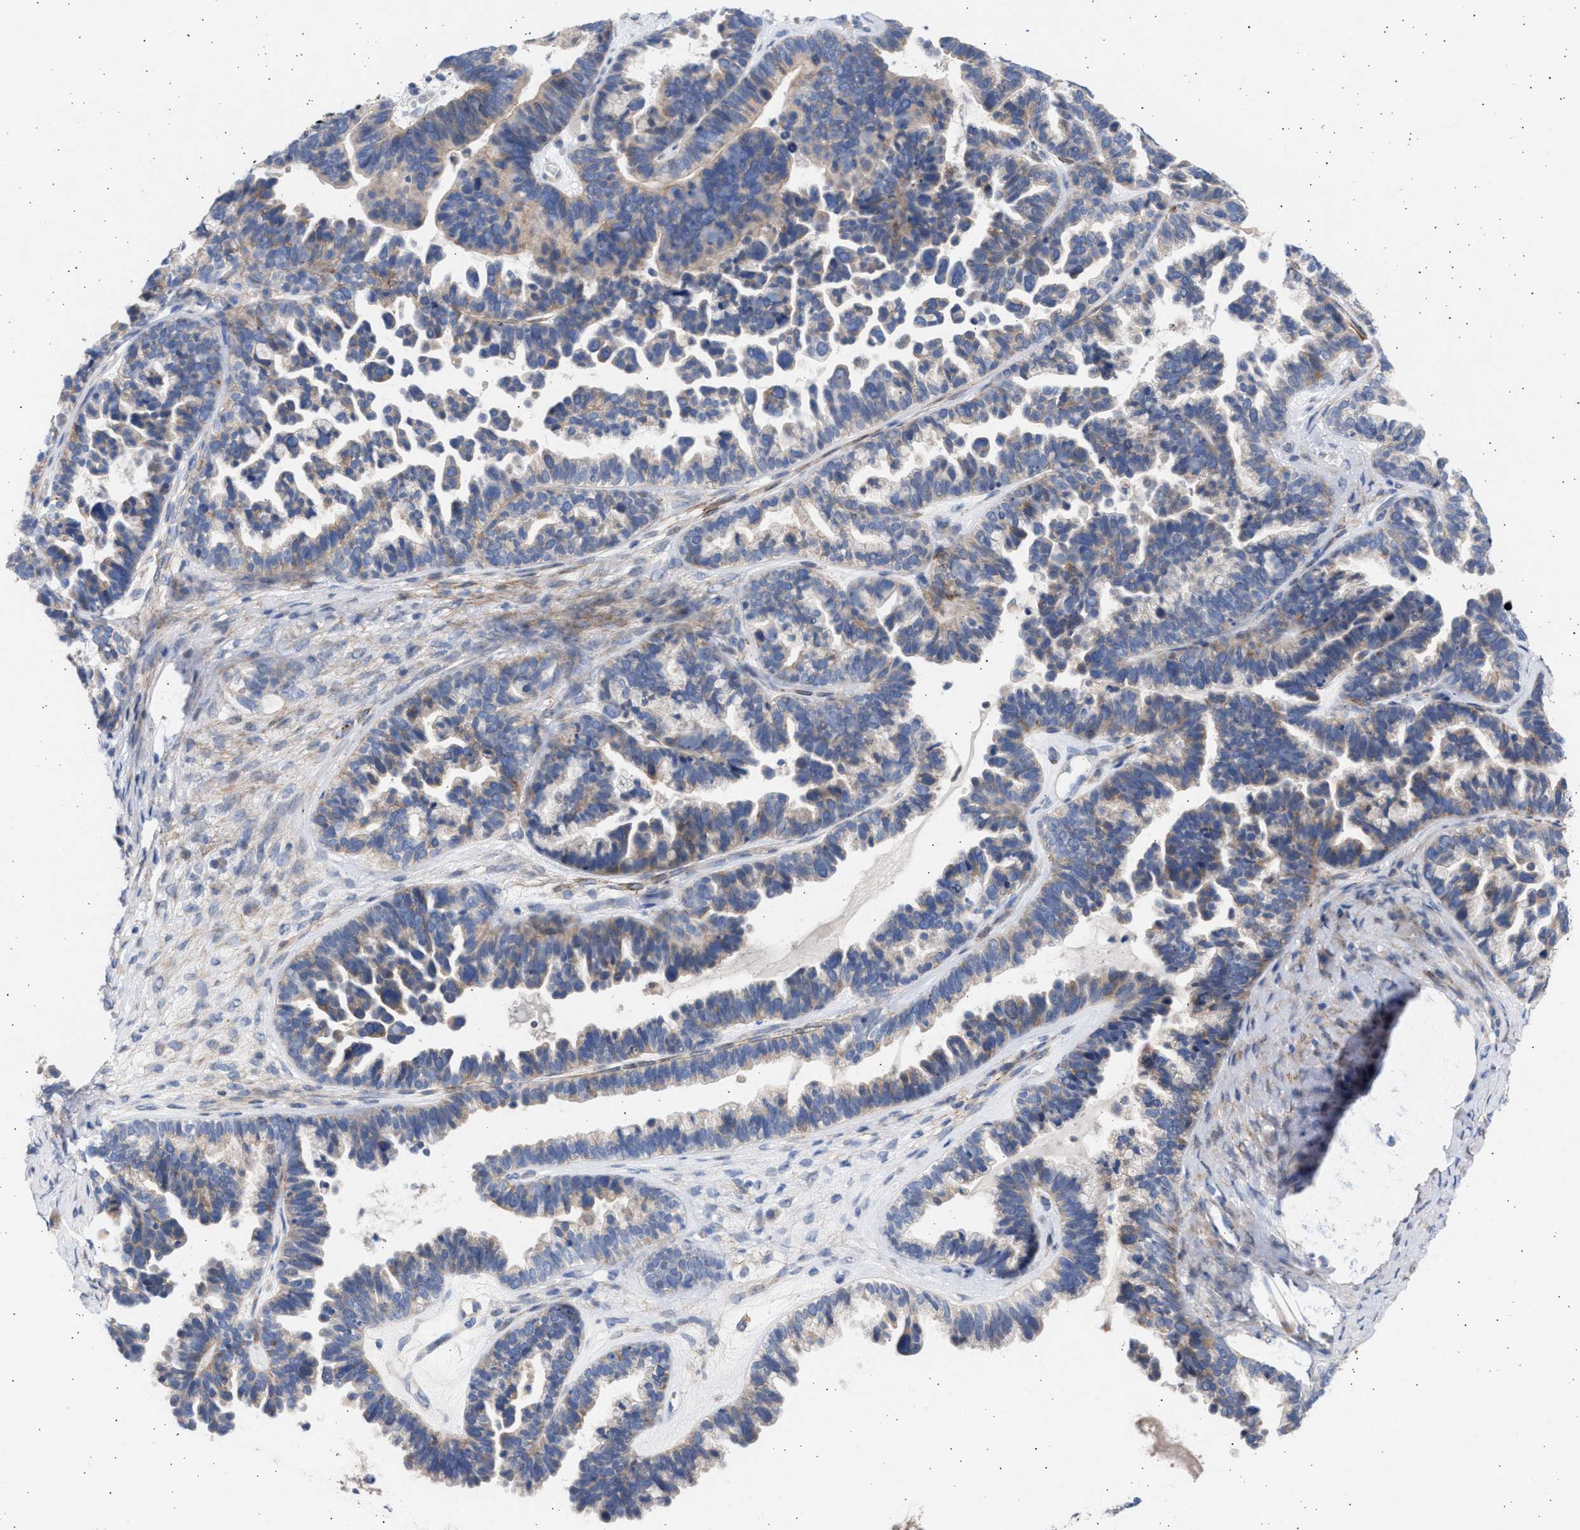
{"staining": {"intensity": "weak", "quantity": "25%-75%", "location": "cytoplasmic/membranous"}, "tissue": "ovarian cancer", "cell_type": "Tumor cells", "image_type": "cancer", "snomed": [{"axis": "morphology", "description": "Cystadenocarcinoma, serous, NOS"}, {"axis": "topography", "description": "Ovary"}], "caption": "Ovarian cancer tissue displays weak cytoplasmic/membranous positivity in about 25%-75% of tumor cells, visualized by immunohistochemistry.", "gene": "NBR1", "patient": {"sex": "female", "age": 56}}